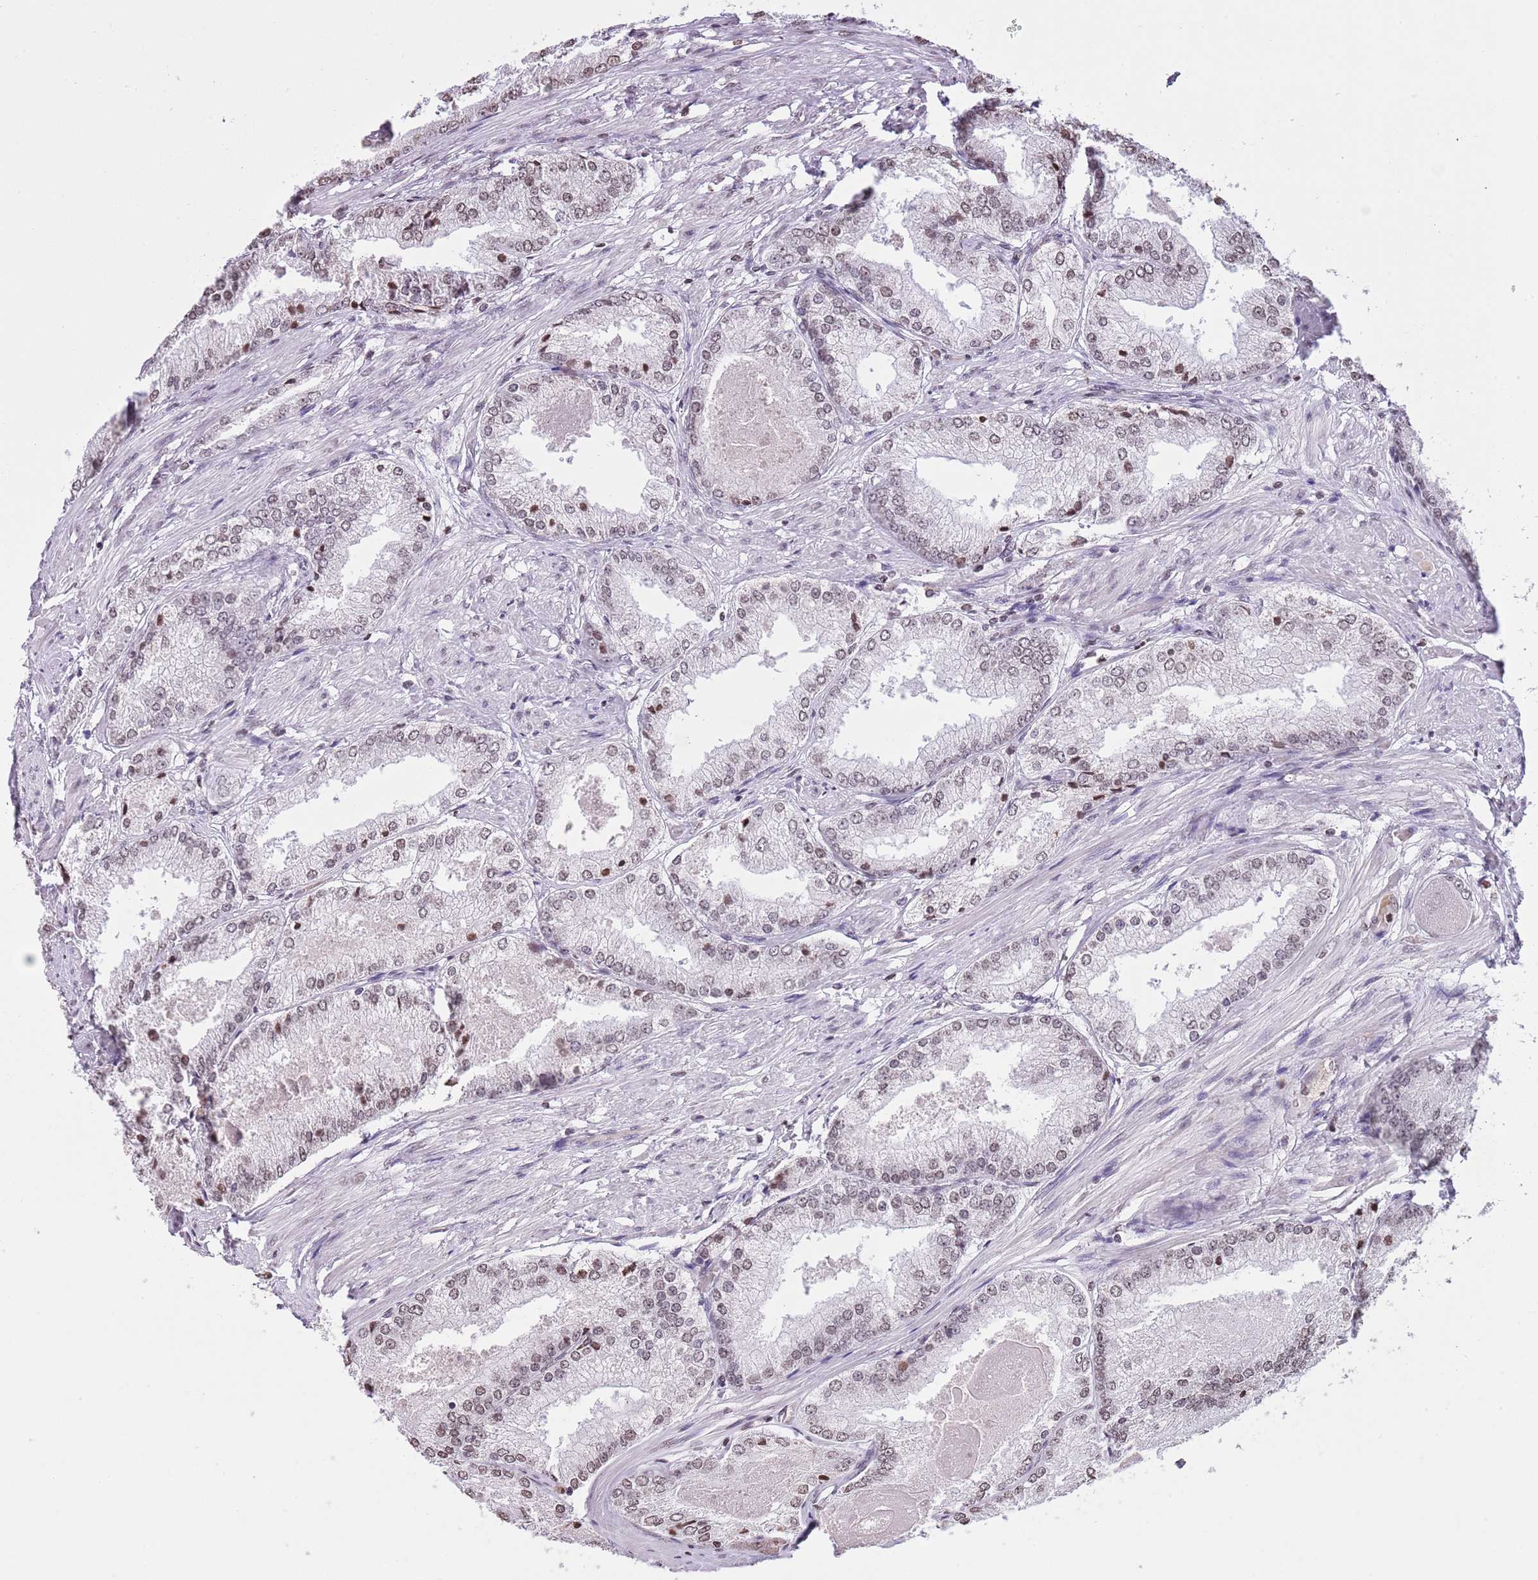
{"staining": {"intensity": "weak", "quantity": ">75%", "location": "nuclear"}, "tissue": "prostate cancer", "cell_type": "Tumor cells", "image_type": "cancer", "snomed": [{"axis": "morphology", "description": "Adenocarcinoma, Low grade"}, {"axis": "topography", "description": "Prostate"}], "caption": "An immunohistochemistry (IHC) histopathology image of tumor tissue is shown. Protein staining in brown labels weak nuclear positivity in prostate adenocarcinoma (low-grade) within tumor cells.", "gene": "KPNA3", "patient": {"sex": "male", "age": 68}}